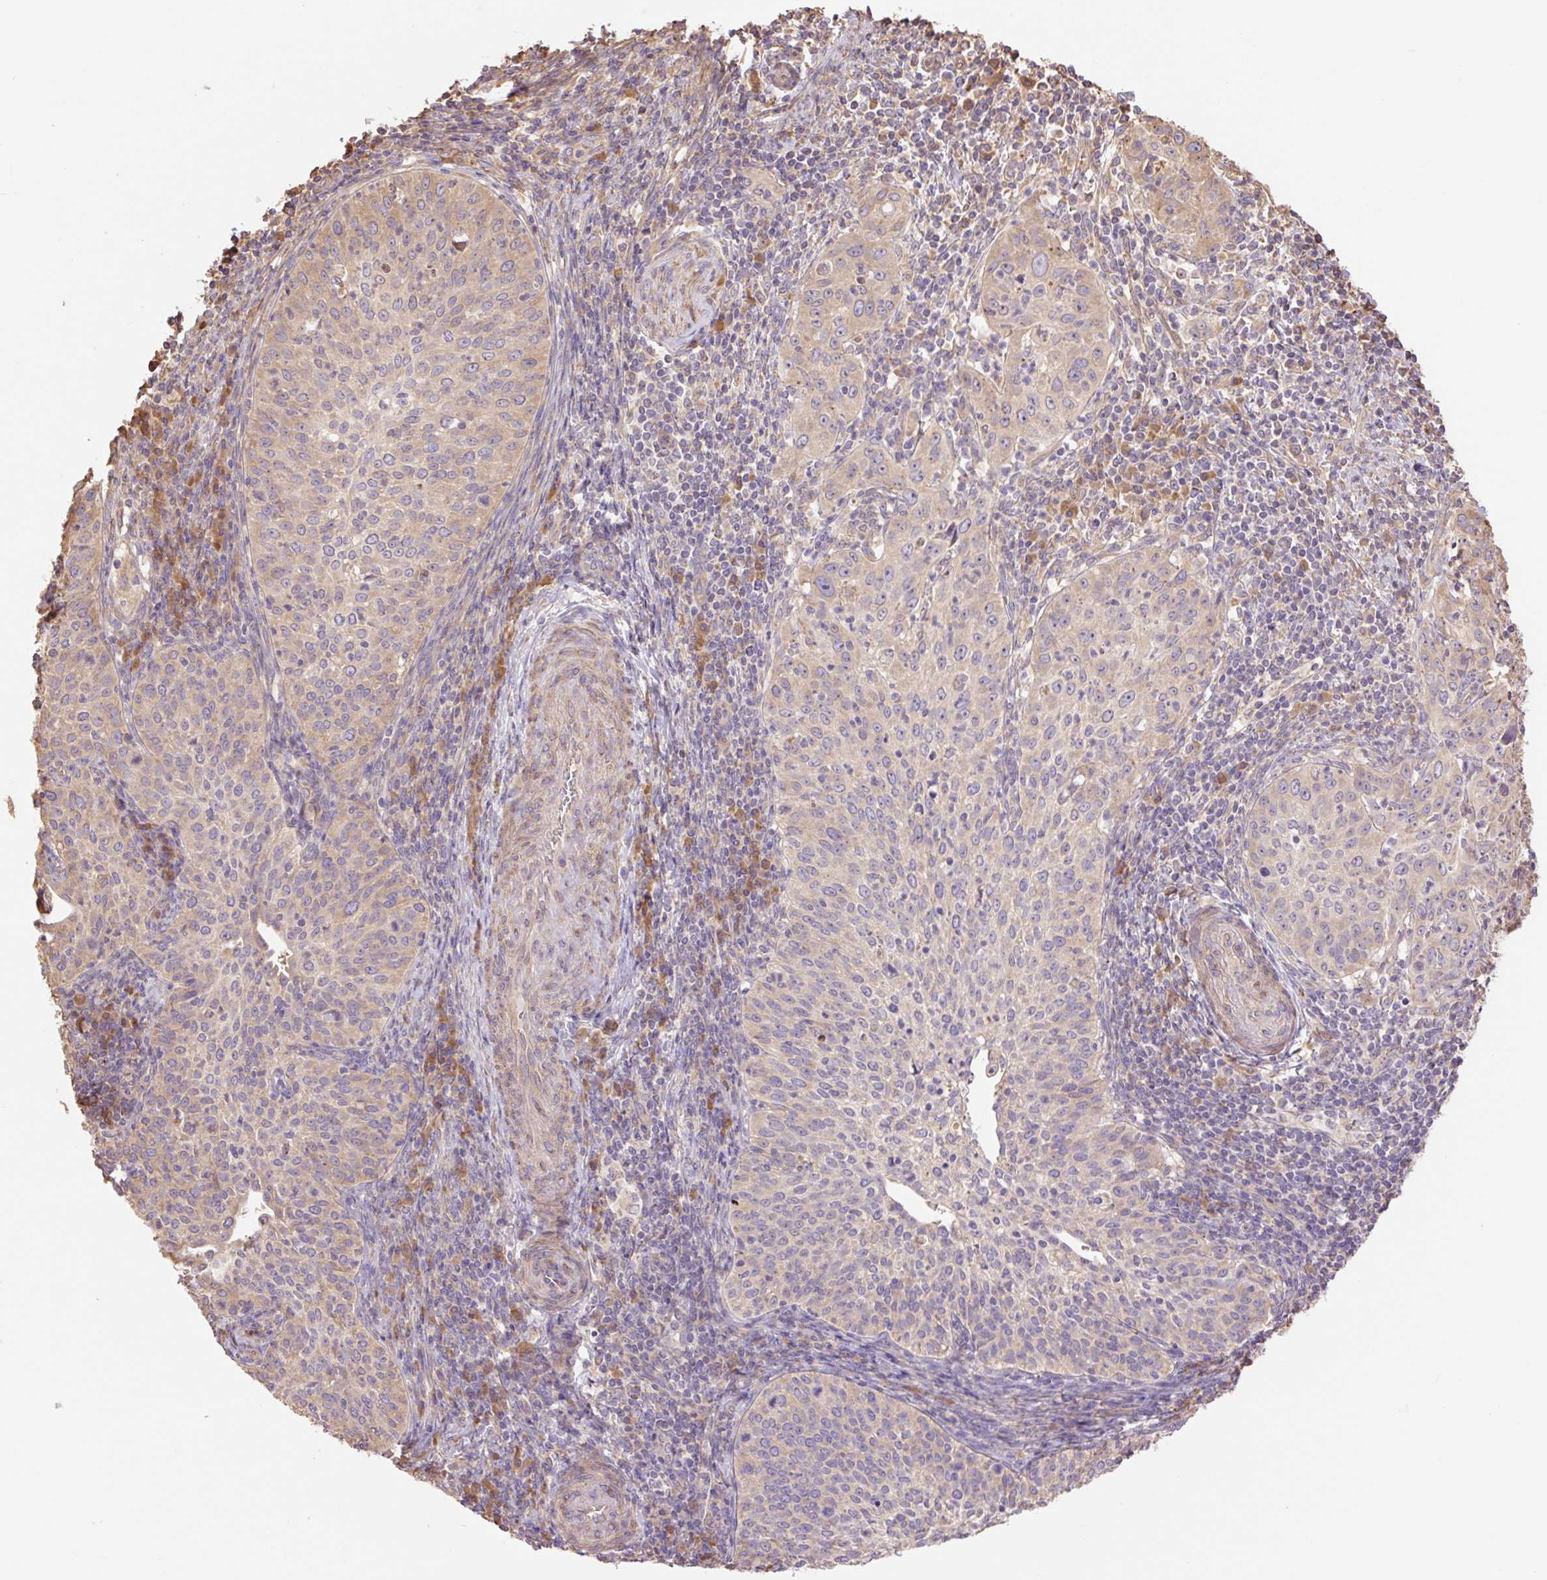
{"staining": {"intensity": "weak", "quantity": "25%-75%", "location": "cytoplasmic/membranous"}, "tissue": "cervical cancer", "cell_type": "Tumor cells", "image_type": "cancer", "snomed": [{"axis": "morphology", "description": "Squamous cell carcinoma, NOS"}, {"axis": "topography", "description": "Cervix"}], "caption": "Cervical cancer (squamous cell carcinoma) was stained to show a protein in brown. There is low levels of weak cytoplasmic/membranous positivity in about 25%-75% of tumor cells.", "gene": "DESI1", "patient": {"sex": "female", "age": 30}}